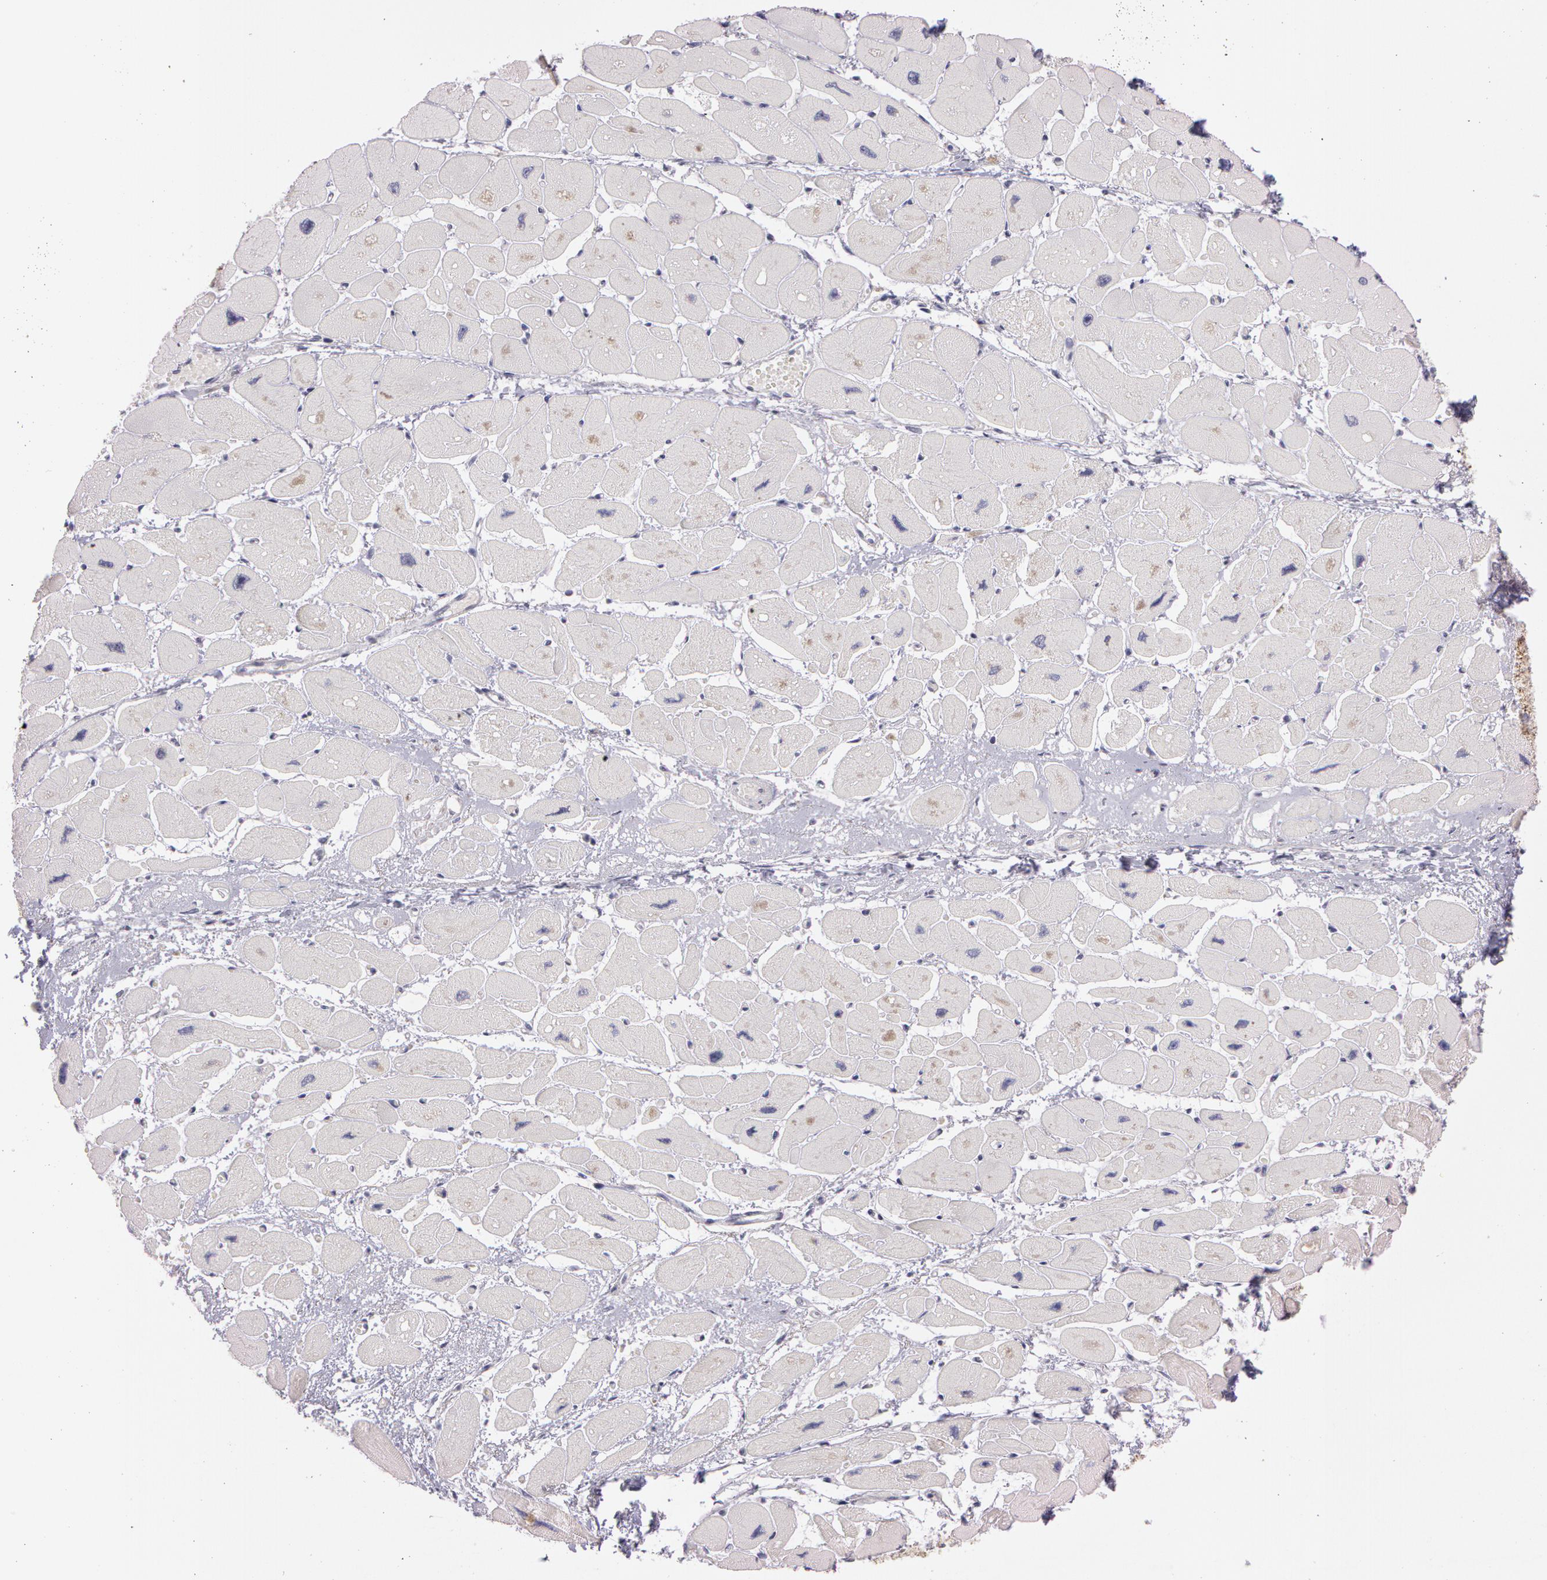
{"staining": {"intensity": "negative", "quantity": "none", "location": "none"}, "tissue": "heart muscle", "cell_type": "Cardiomyocytes", "image_type": "normal", "snomed": [{"axis": "morphology", "description": "Normal tissue, NOS"}, {"axis": "topography", "description": "Heart"}], "caption": "IHC of normal heart muscle demonstrates no positivity in cardiomyocytes.", "gene": "MXRA5", "patient": {"sex": "female", "age": 54}}